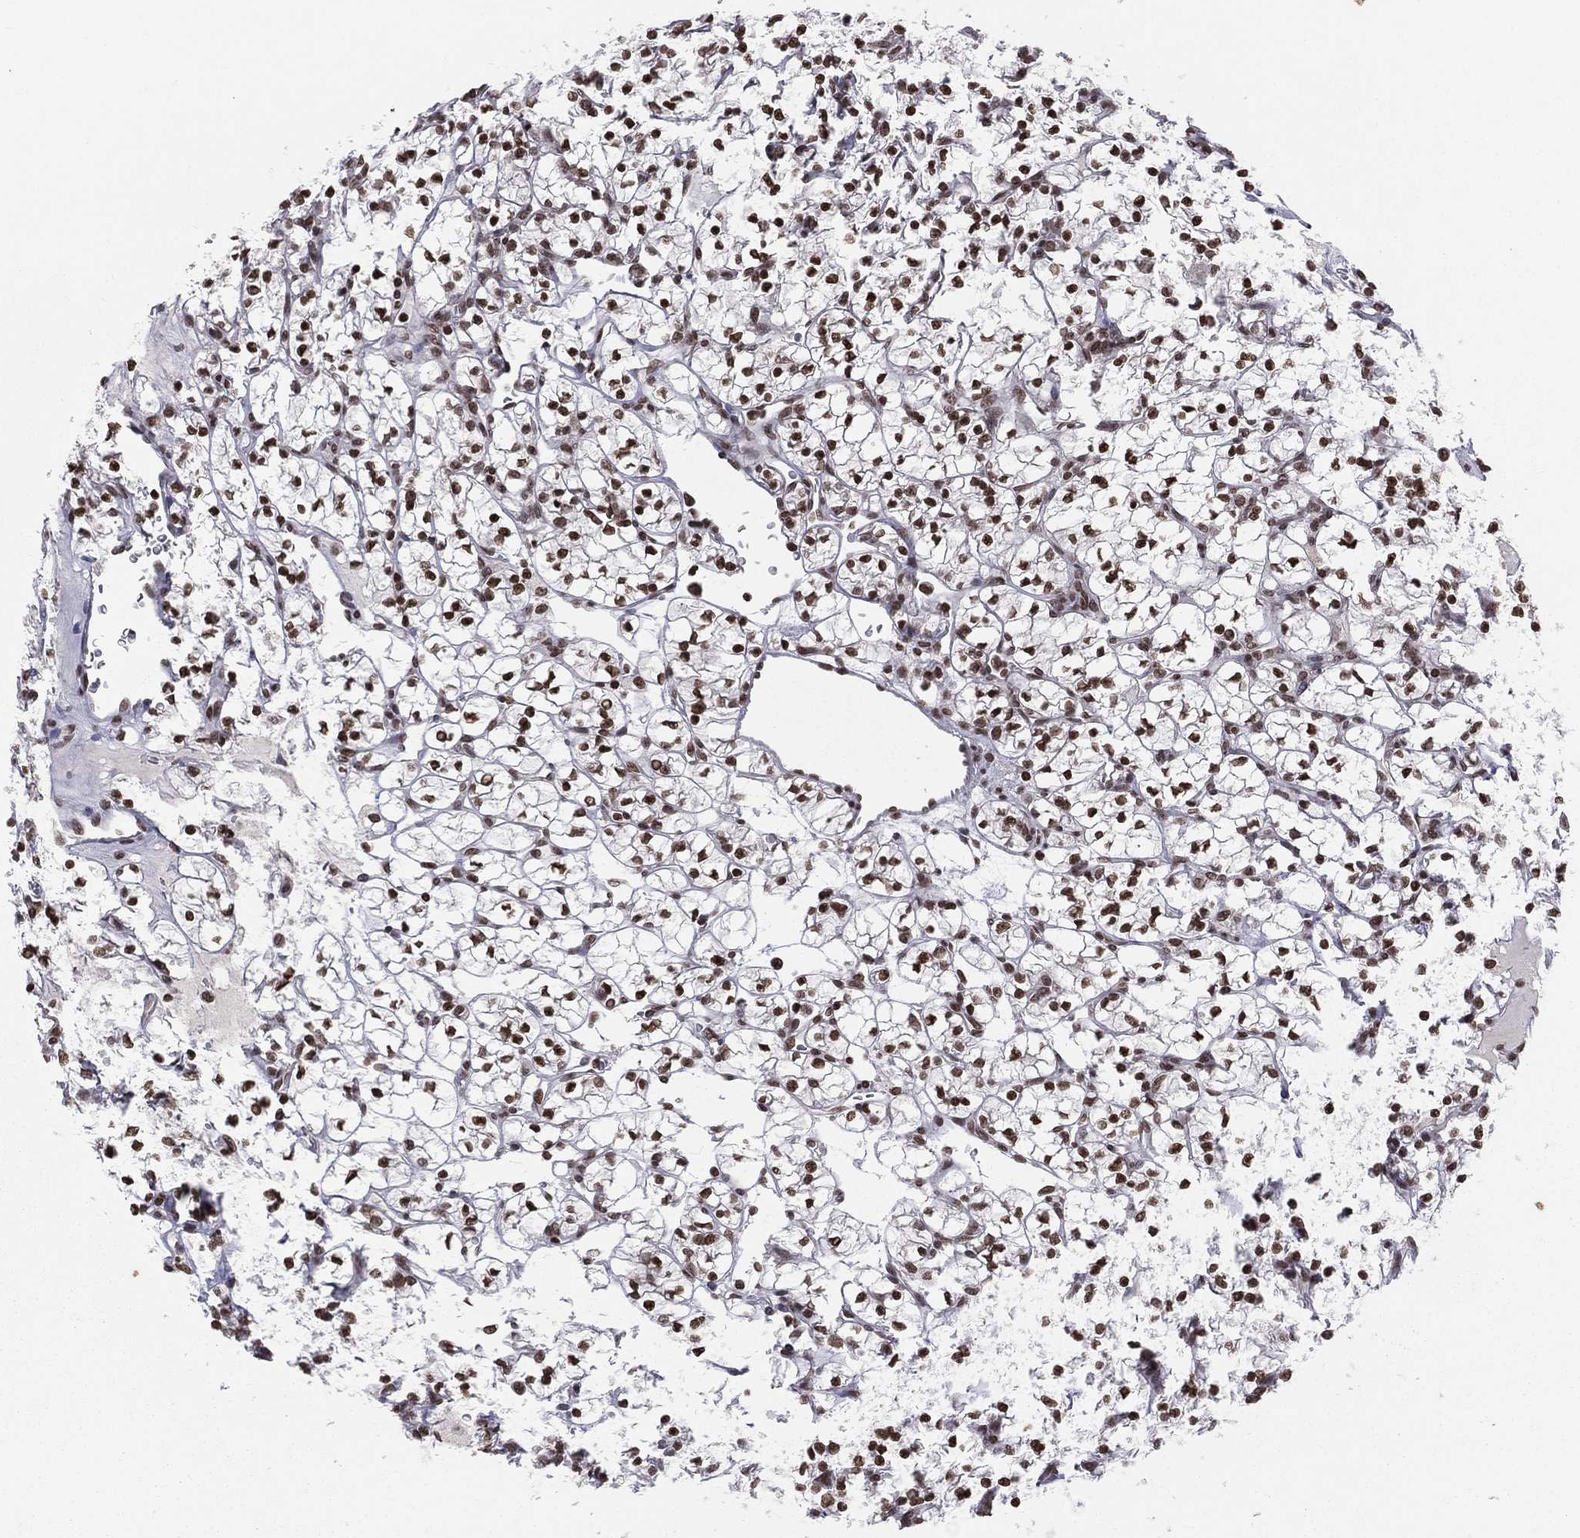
{"staining": {"intensity": "strong", "quantity": ">75%", "location": "nuclear"}, "tissue": "renal cancer", "cell_type": "Tumor cells", "image_type": "cancer", "snomed": [{"axis": "morphology", "description": "Adenocarcinoma, NOS"}, {"axis": "topography", "description": "Kidney"}], "caption": "IHC staining of renal cancer, which displays high levels of strong nuclear positivity in approximately >75% of tumor cells indicating strong nuclear protein staining. The staining was performed using DAB (brown) for protein detection and nuclei were counterstained in hematoxylin (blue).", "gene": "RFX7", "patient": {"sex": "female", "age": 89}}